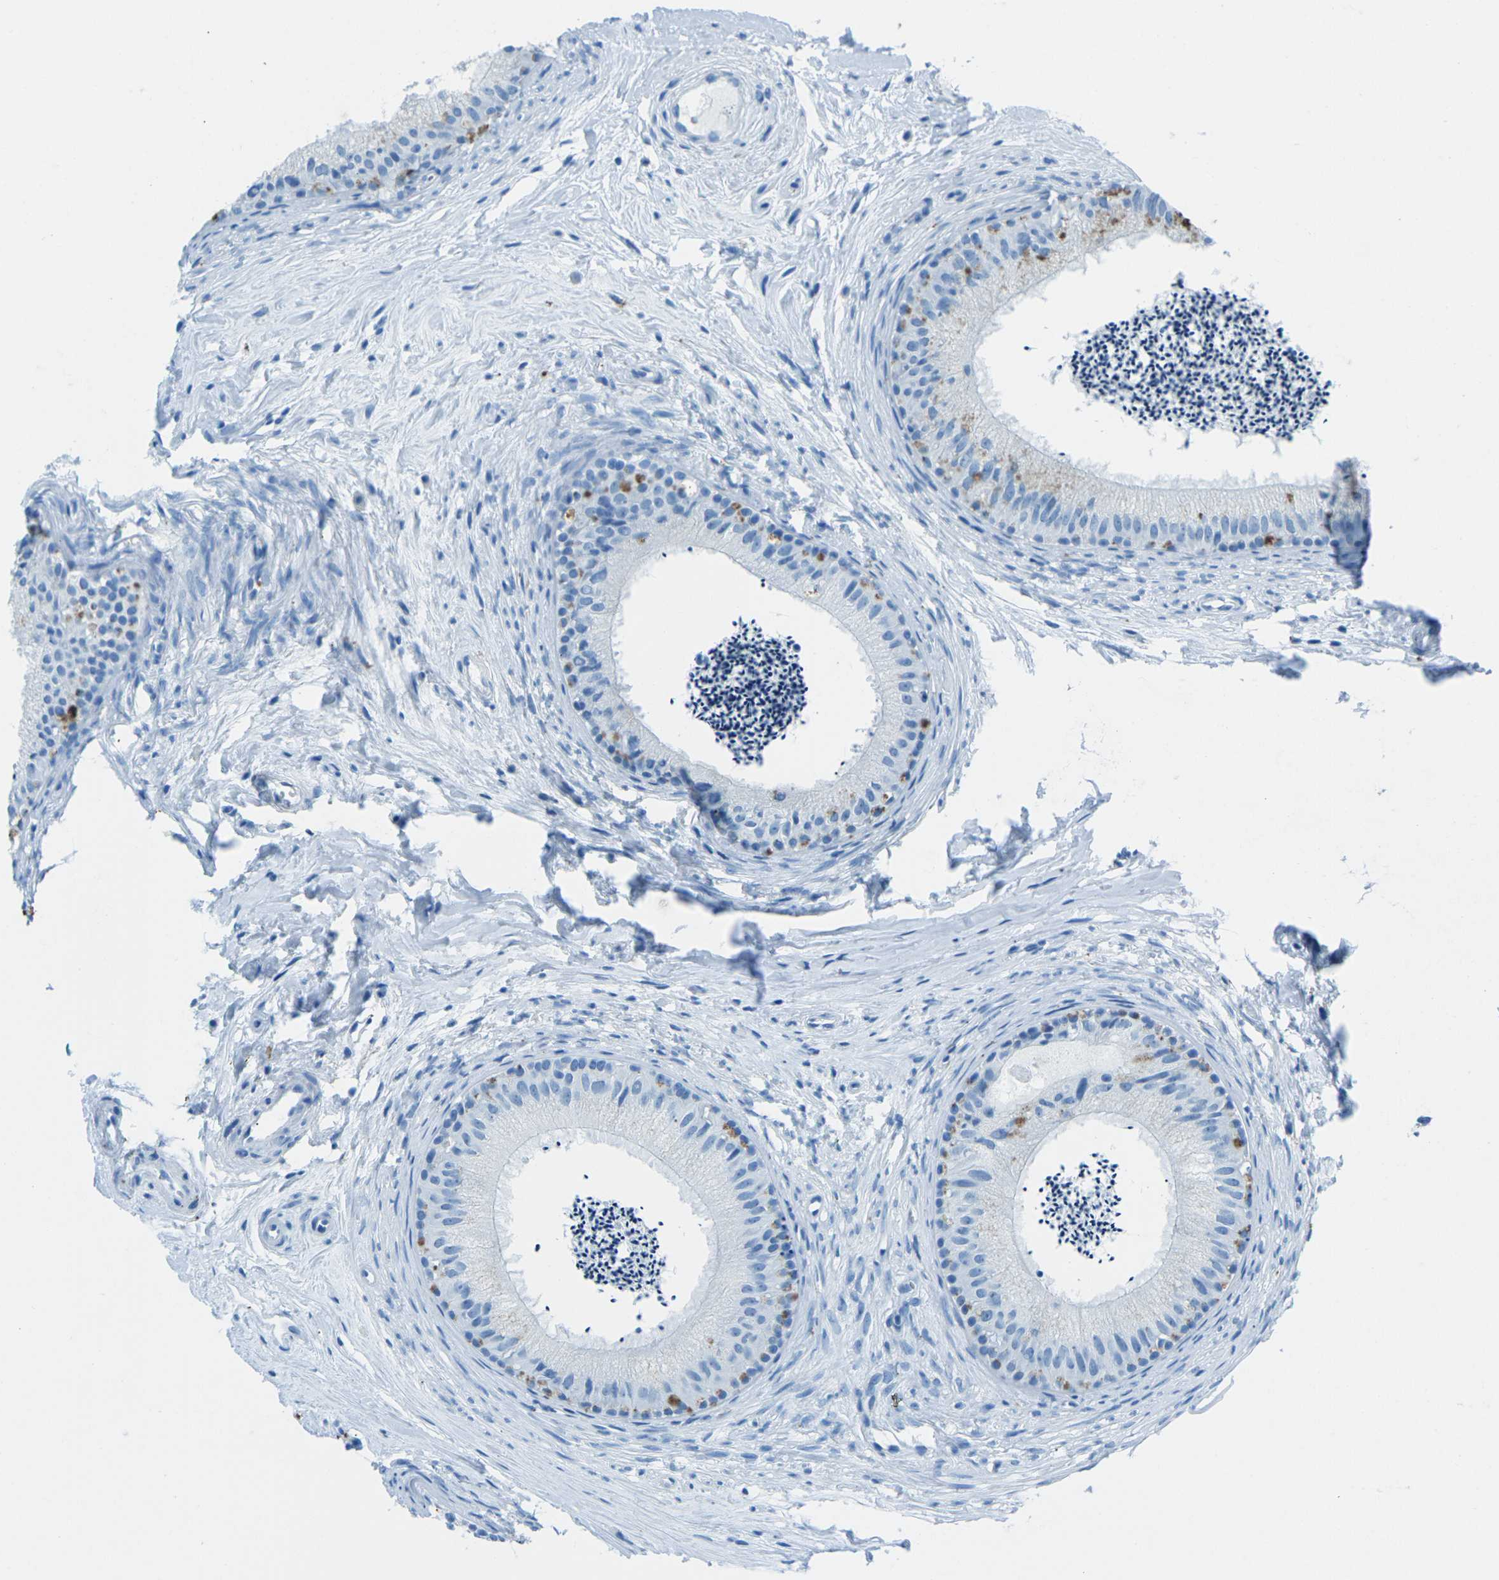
{"staining": {"intensity": "moderate", "quantity": "<25%", "location": "cytoplasmic/membranous"}, "tissue": "epididymis", "cell_type": "Glandular cells", "image_type": "normal", "snomed": [{"axis": "morphology", "description": "Normal tissue, NOS"}, {"axis": "topography", "description": "Epididymis"}], "caption": "Protein expression analysis of benign human epididymis reveals moderate cytoplasmic/membranous positivity in about <25% of glandular cells.", "gene": "MYH8", "patient": {"sex": "male", "age": 56}}